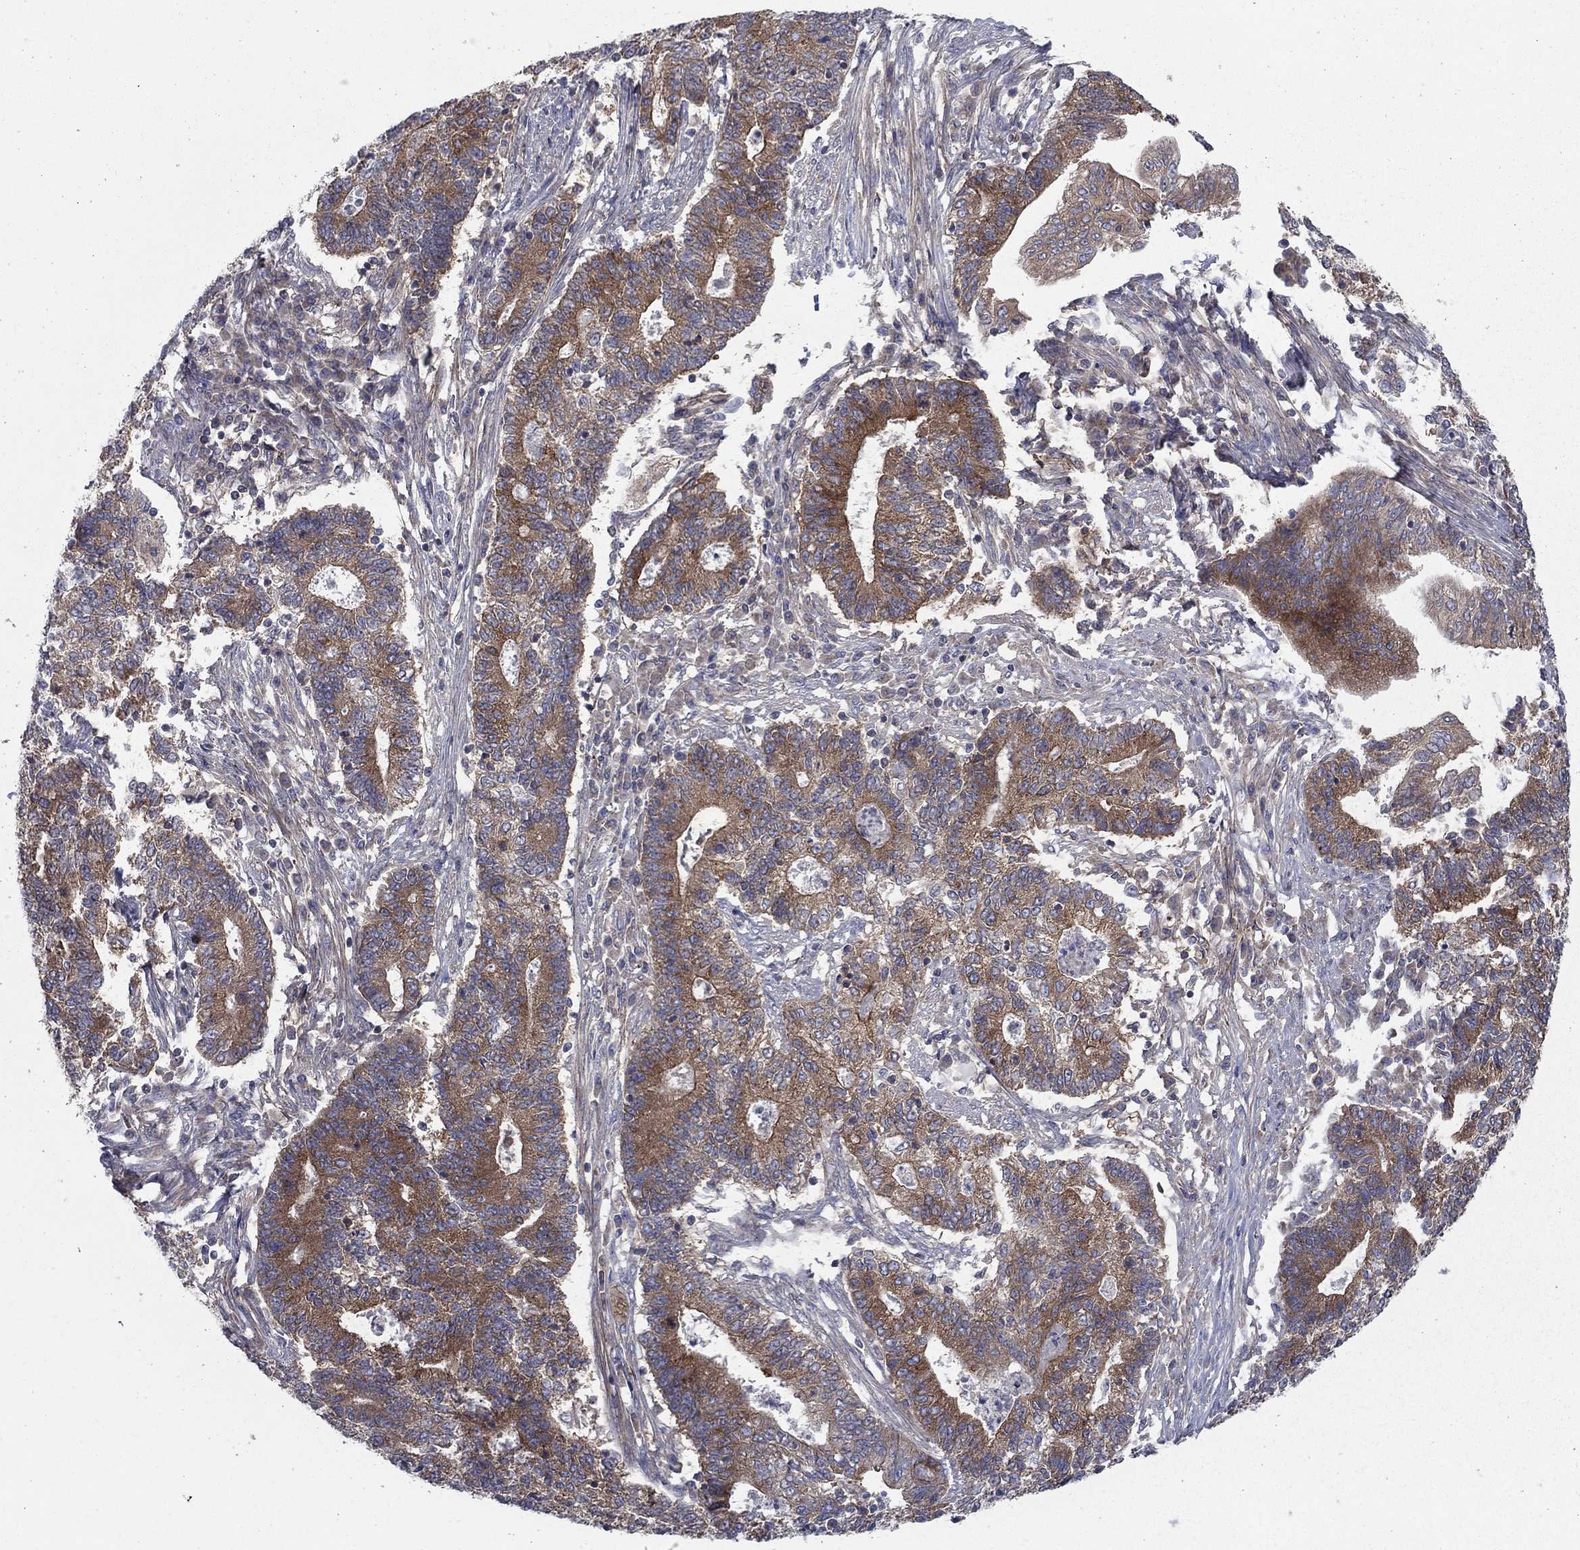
{"staining": {"intensity": "strong", "quantity": "25%-75%", "location": "cytoplasmic/membranous"}, "tissue": "endometrial cancer", "cell_type": "Tumor cells", "image_type": "cancer", "snomed": [{"axis": "morphology", "description": "Adenocarcinoma, NOS"}, {"axis": "topography", "description": "Uterus"}, {"axis": "topography", "description": "Endometrium"}], "caption": "Strong cytoplasmic/membranous expression is identified in about 25%-75% of tumor cells in endometrial cancer.", "gene": "RNF123", "patient": {"sex": "female", "age": 54}}